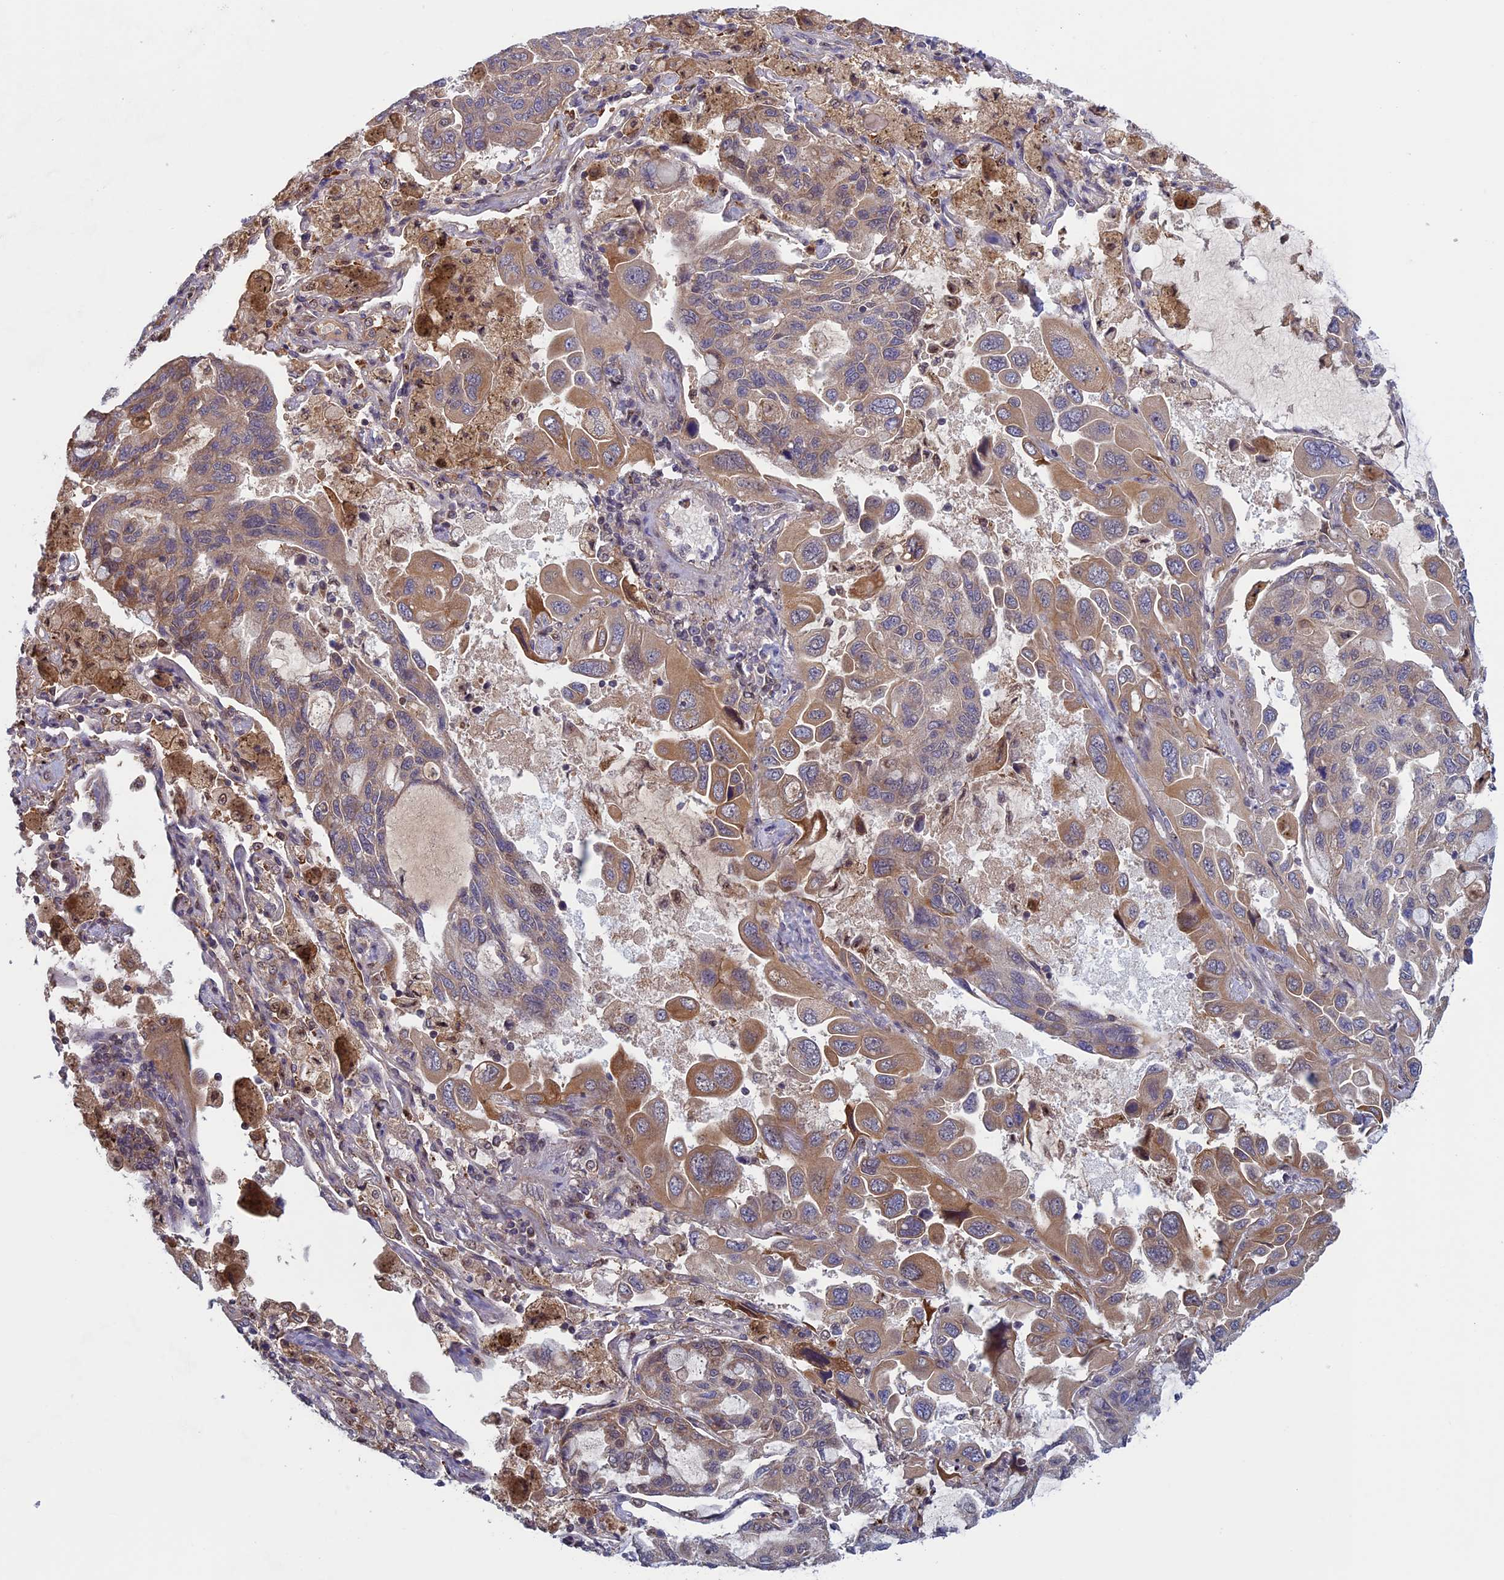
{"staining": {"intensity": "weak", "quantity": ">75%", "location": "cytoplasmic/membranous"}, "tissue": "lung cancer", "cell_type": "Tumor cells", "image_type": "cancer", "snomed": [{"axis": "morphology", "description": "Adenocarcinoma, NOS"}, {"axis": "topography", "description": "Lung"}], "caption": "Protein expression analysis of human lung cancer reveals weak cytoplasmic/membranous staining in approximately >75% of tumor cells. Nuclei are stained in blue.", "gene": "FADS1", "patient": {"sex": "male", "age": 64}}